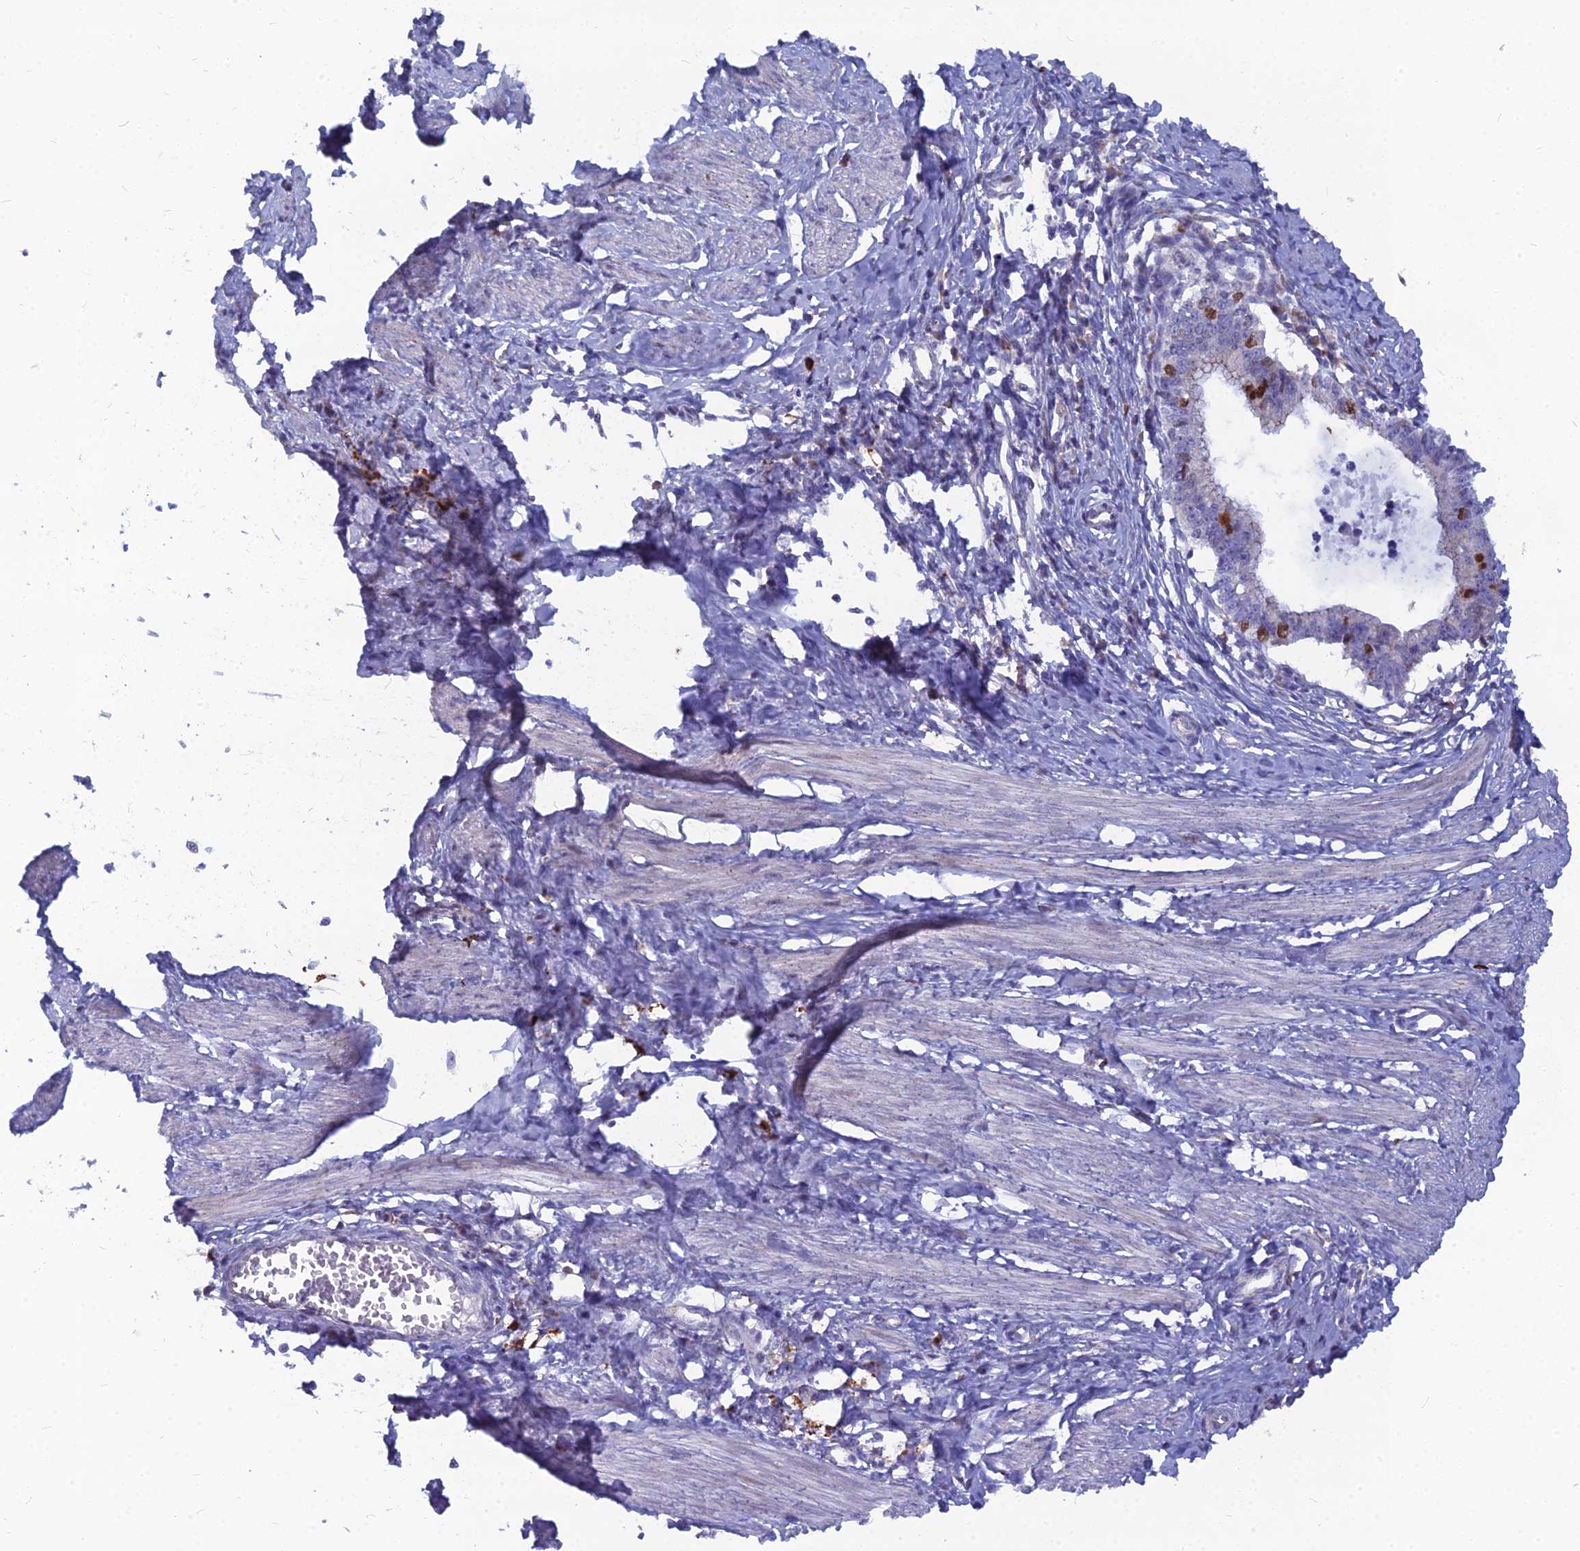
{"staining": {"intensity": "moderate", "quantity": "<25%", "location": "nuclear"}, "tissue": "cervical cancer", "cell_type": "Tumor cells", "image_type": "cancer", "snomed": [{"axis": "morphology", "description": "Adenocarcinoma, NOS"}, {"axis": "topography", "description": "Cervix"}], "caption": "Moderate nuclear protein positivity is present in about <25% of tumor cells in cervical cancer (adenocarcinoma). The staining was performed using DAB, with brown indicating positive protein expression. Nuclei are stained blue with hematoxylin.", "gene": "NUSAP1", "patient": {"sex": "female", "age": 36}}